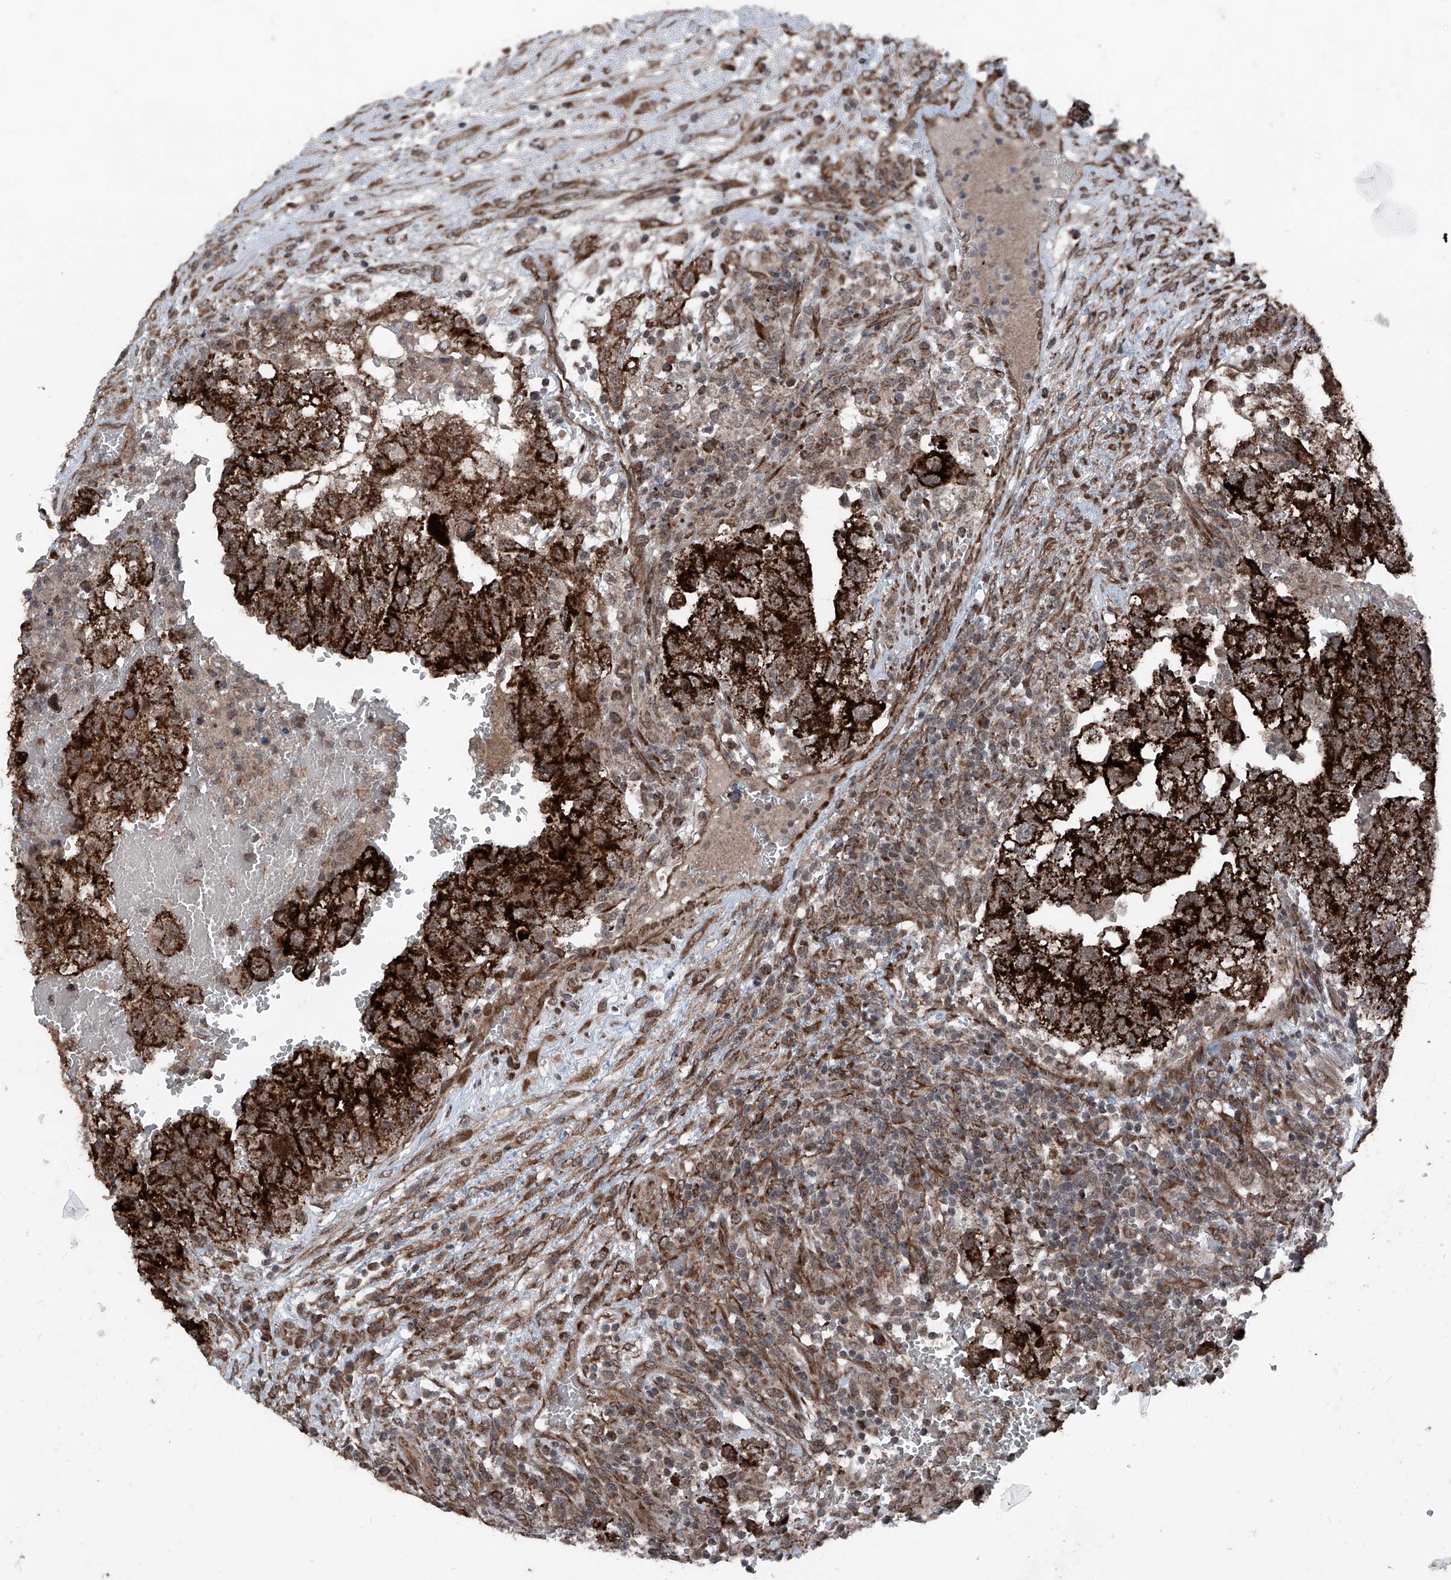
{"staining": {"intensity": "strong", "quantity": ">75%", "location": "cytoplasmic/membranous"}, "tissue": "testis cancer", "cell_type": "Tumor cells", "image_type": "cancer", "snomed": [{"axis": "morphology", "description": "Carcinoma, Embryonal, NOS"}, {"axis": "topography", "description": "Testis"}], "caption": "This photomicrograph exhibits testis embryonal carcinoma stained with IHC to label a protein in brown. The cytoplasmic/membranous of tumor cells show strong positivity for the protein. Nuclei are counter-stained blue.", "gene": "COA7", "patient": {"sex": "male", "age": 36}}